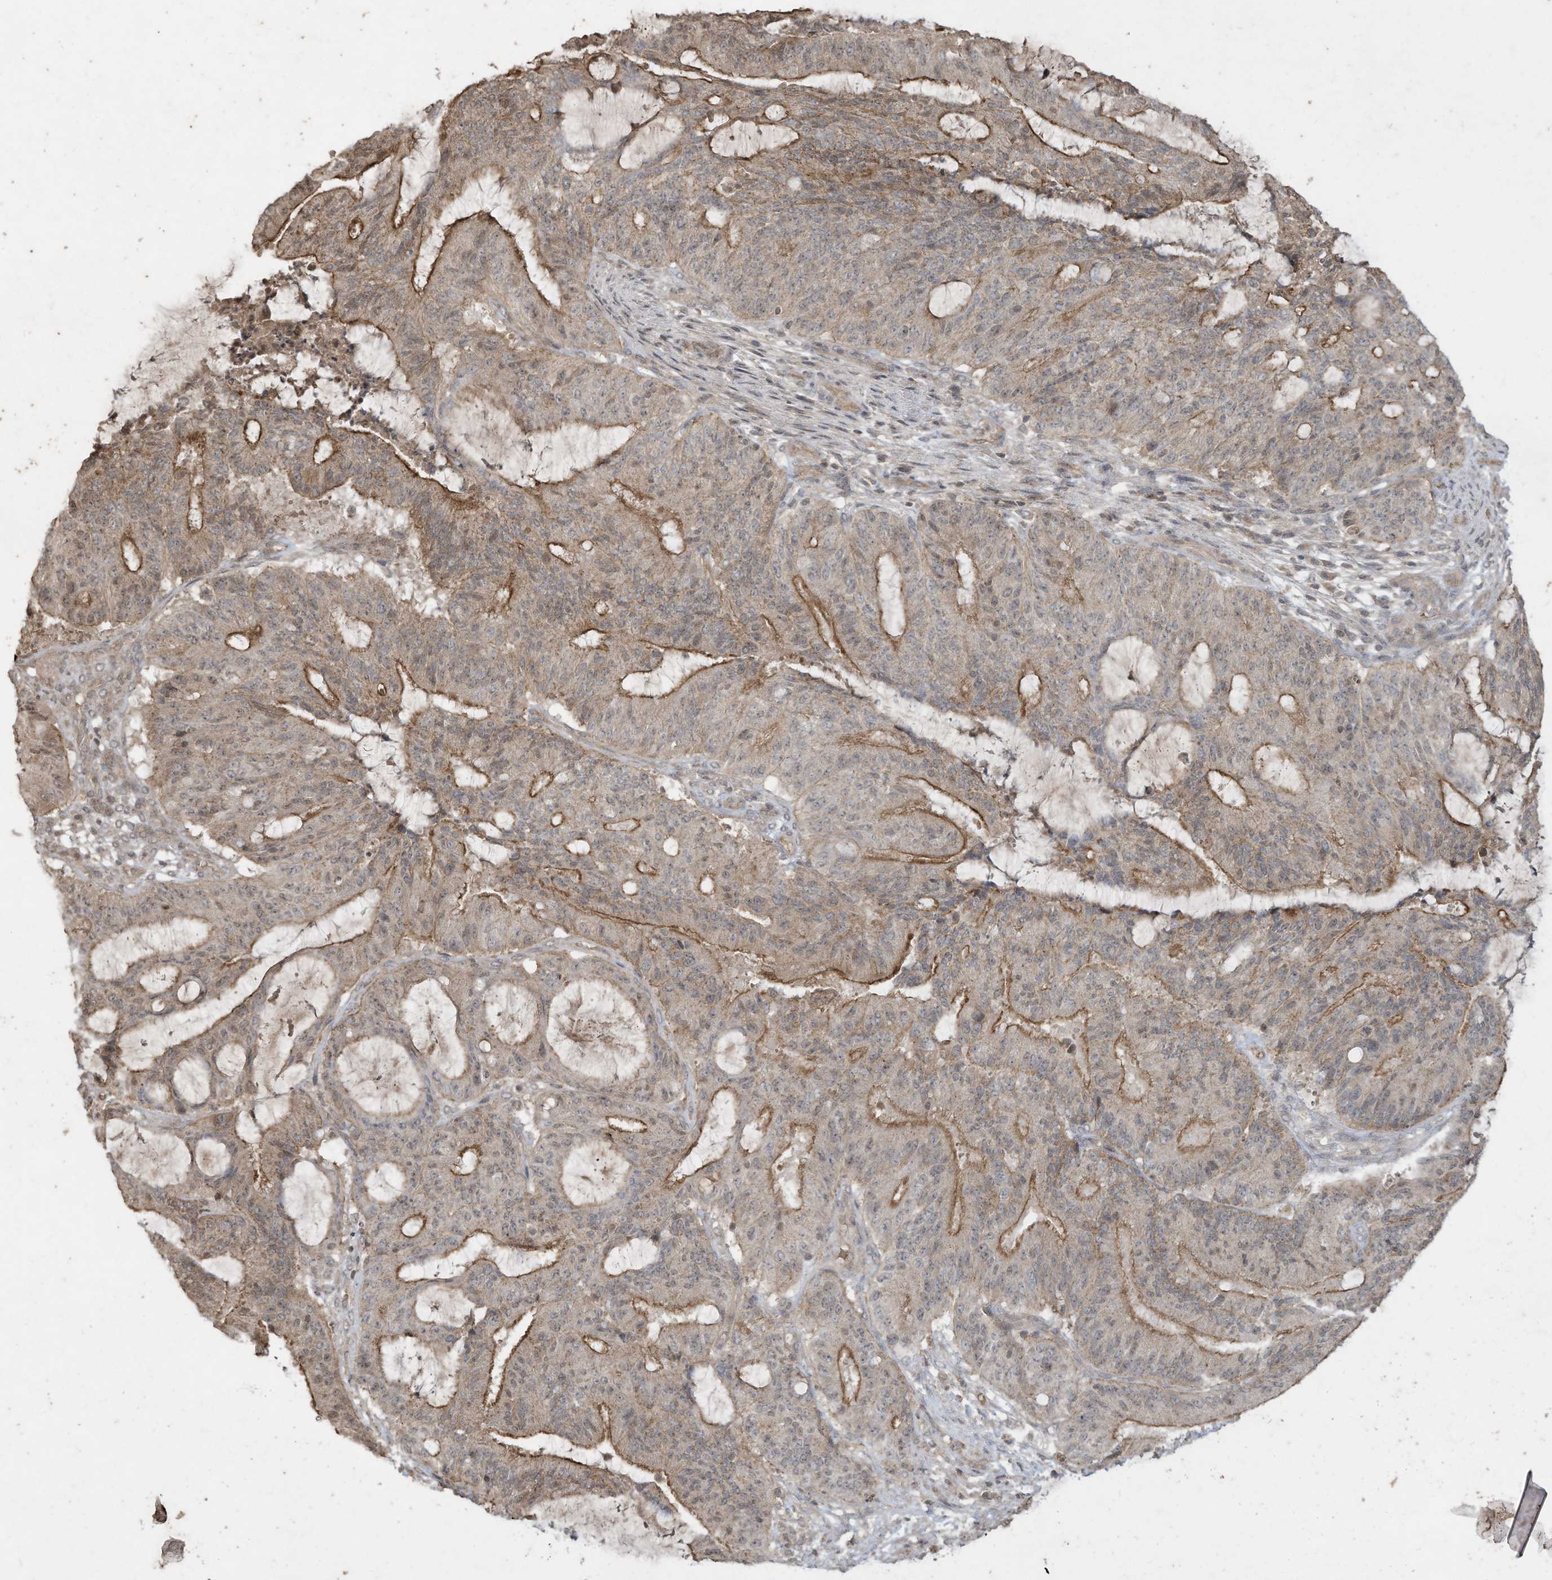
{"staining": {"intensity": "moderate", "quantity": ">75%", "location": "cytoplasmic/membranous"}, "tissue": "liver cancer", "cell_type": "Tumor cells", "image_type": "cancer", "snomed": [{"axis": "morphology", "description": "Normal tissue, NOS"}, {"axis": "morphology", "description": "Cholangiocarcinoma"}, {"axis": "topography", "description": "Liver"}, {"axis": "topography", "description": "Peripheral nerve tissue"}], "caption": "Liver cancer stained for a protein exhibits moderate cytoplasmic/membranous positivity in tumor cells.", "gene": "MATN2", "patient": {"sex": "female", "age": 73}}